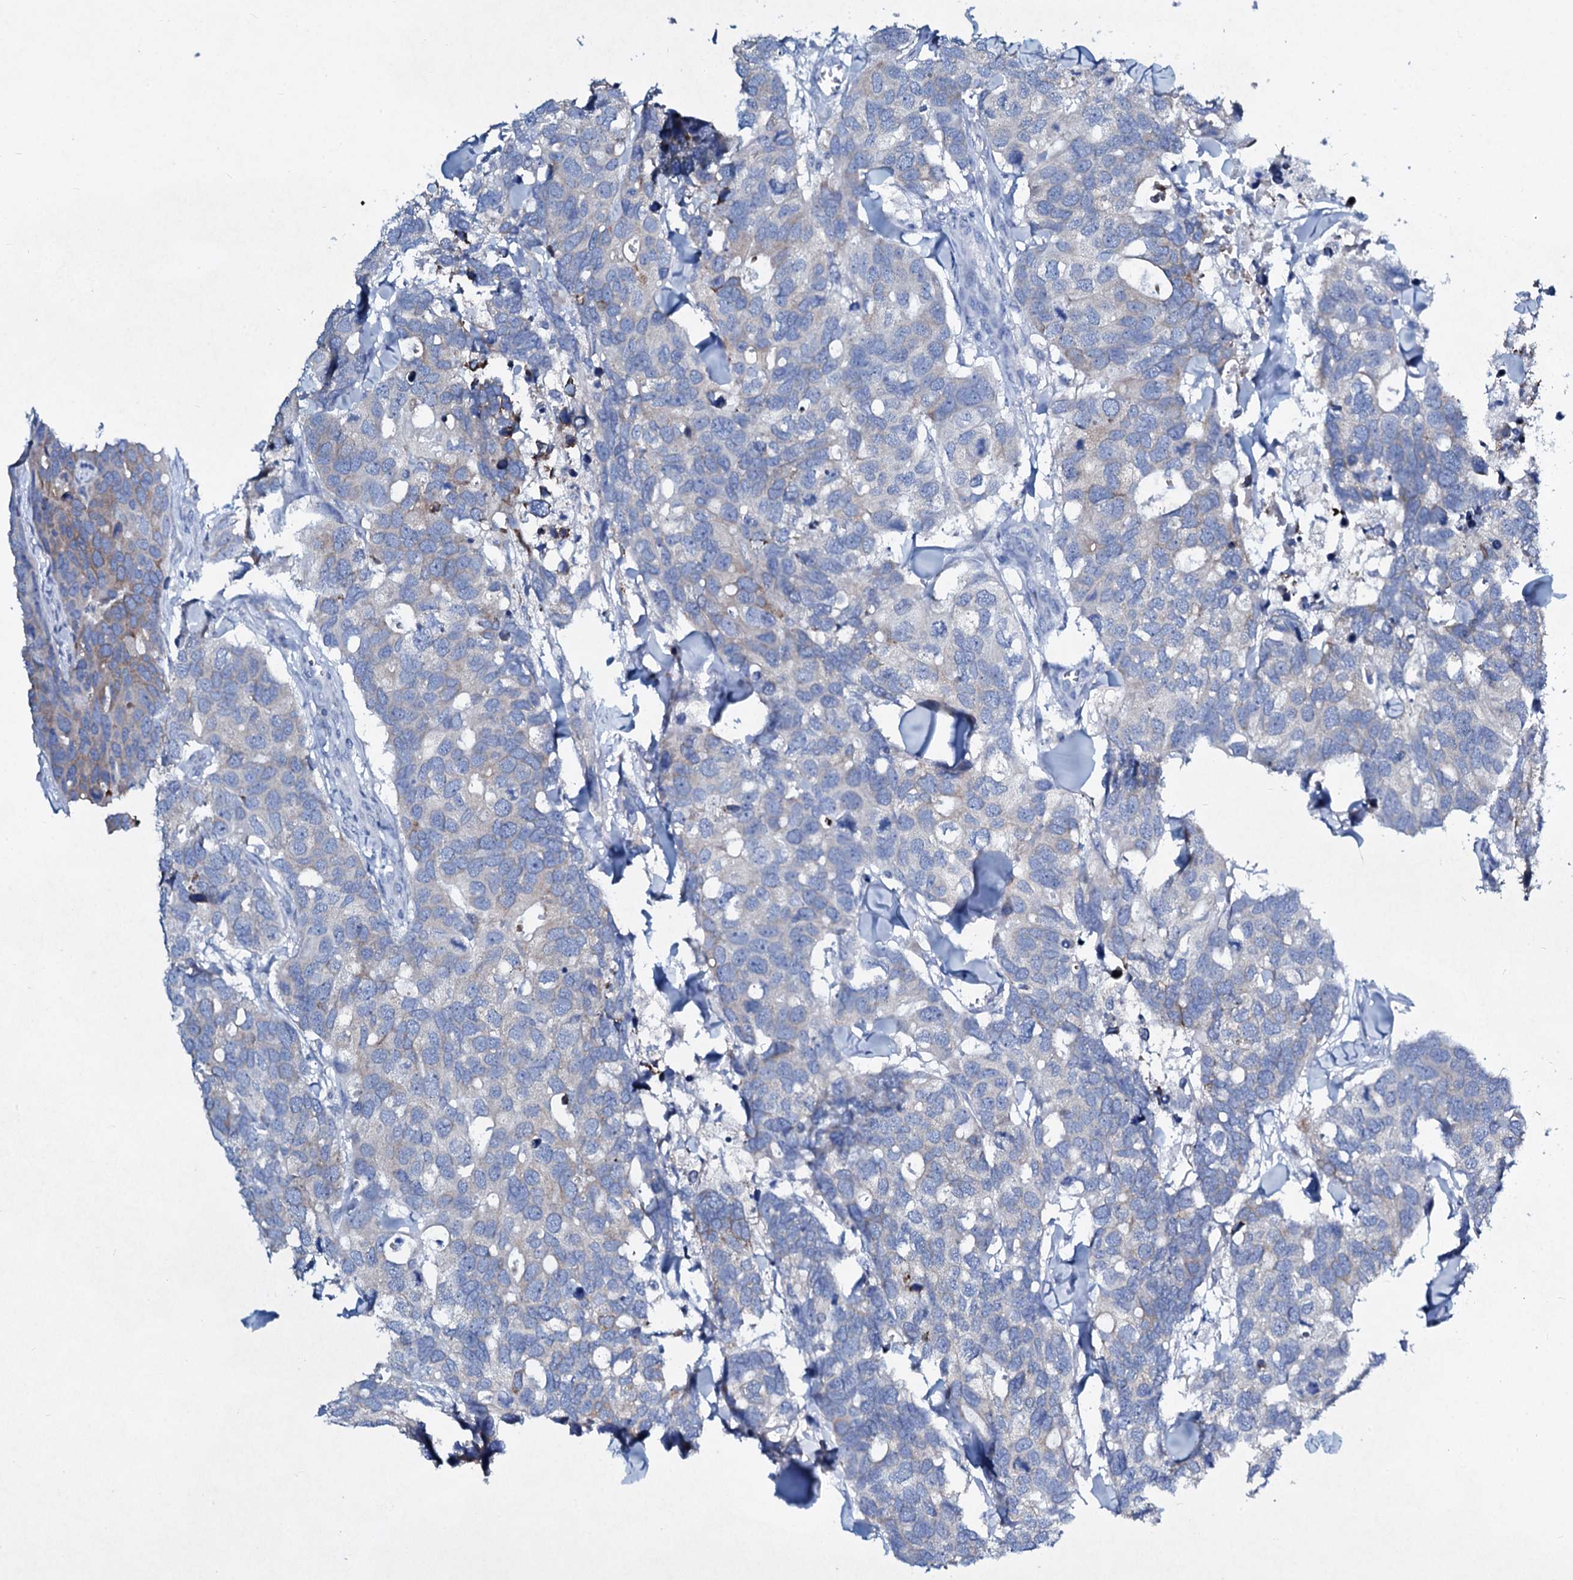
{"staining": {"intensity": "weak", "quantity": "<25%", "location": "cytoplasmic/membranous"}, "tissue": "breast cancer", "cell_type": "Tumor cells", "image_type": "cancer", "snomed": [{"axis": "morphology", "description": "Duct carcinoma"}, {"axis": "topography", "description": "Breast"}], "caption": "An immunohistochemistry histopathology image of breast cancer (invasive ductal carcinoma) is shown. There is no staining in tumor cells of breast cancer (invasive ductal carcinoma).", "gene": "TPGS2", "patient": {"sex": "female", "age": 83}}